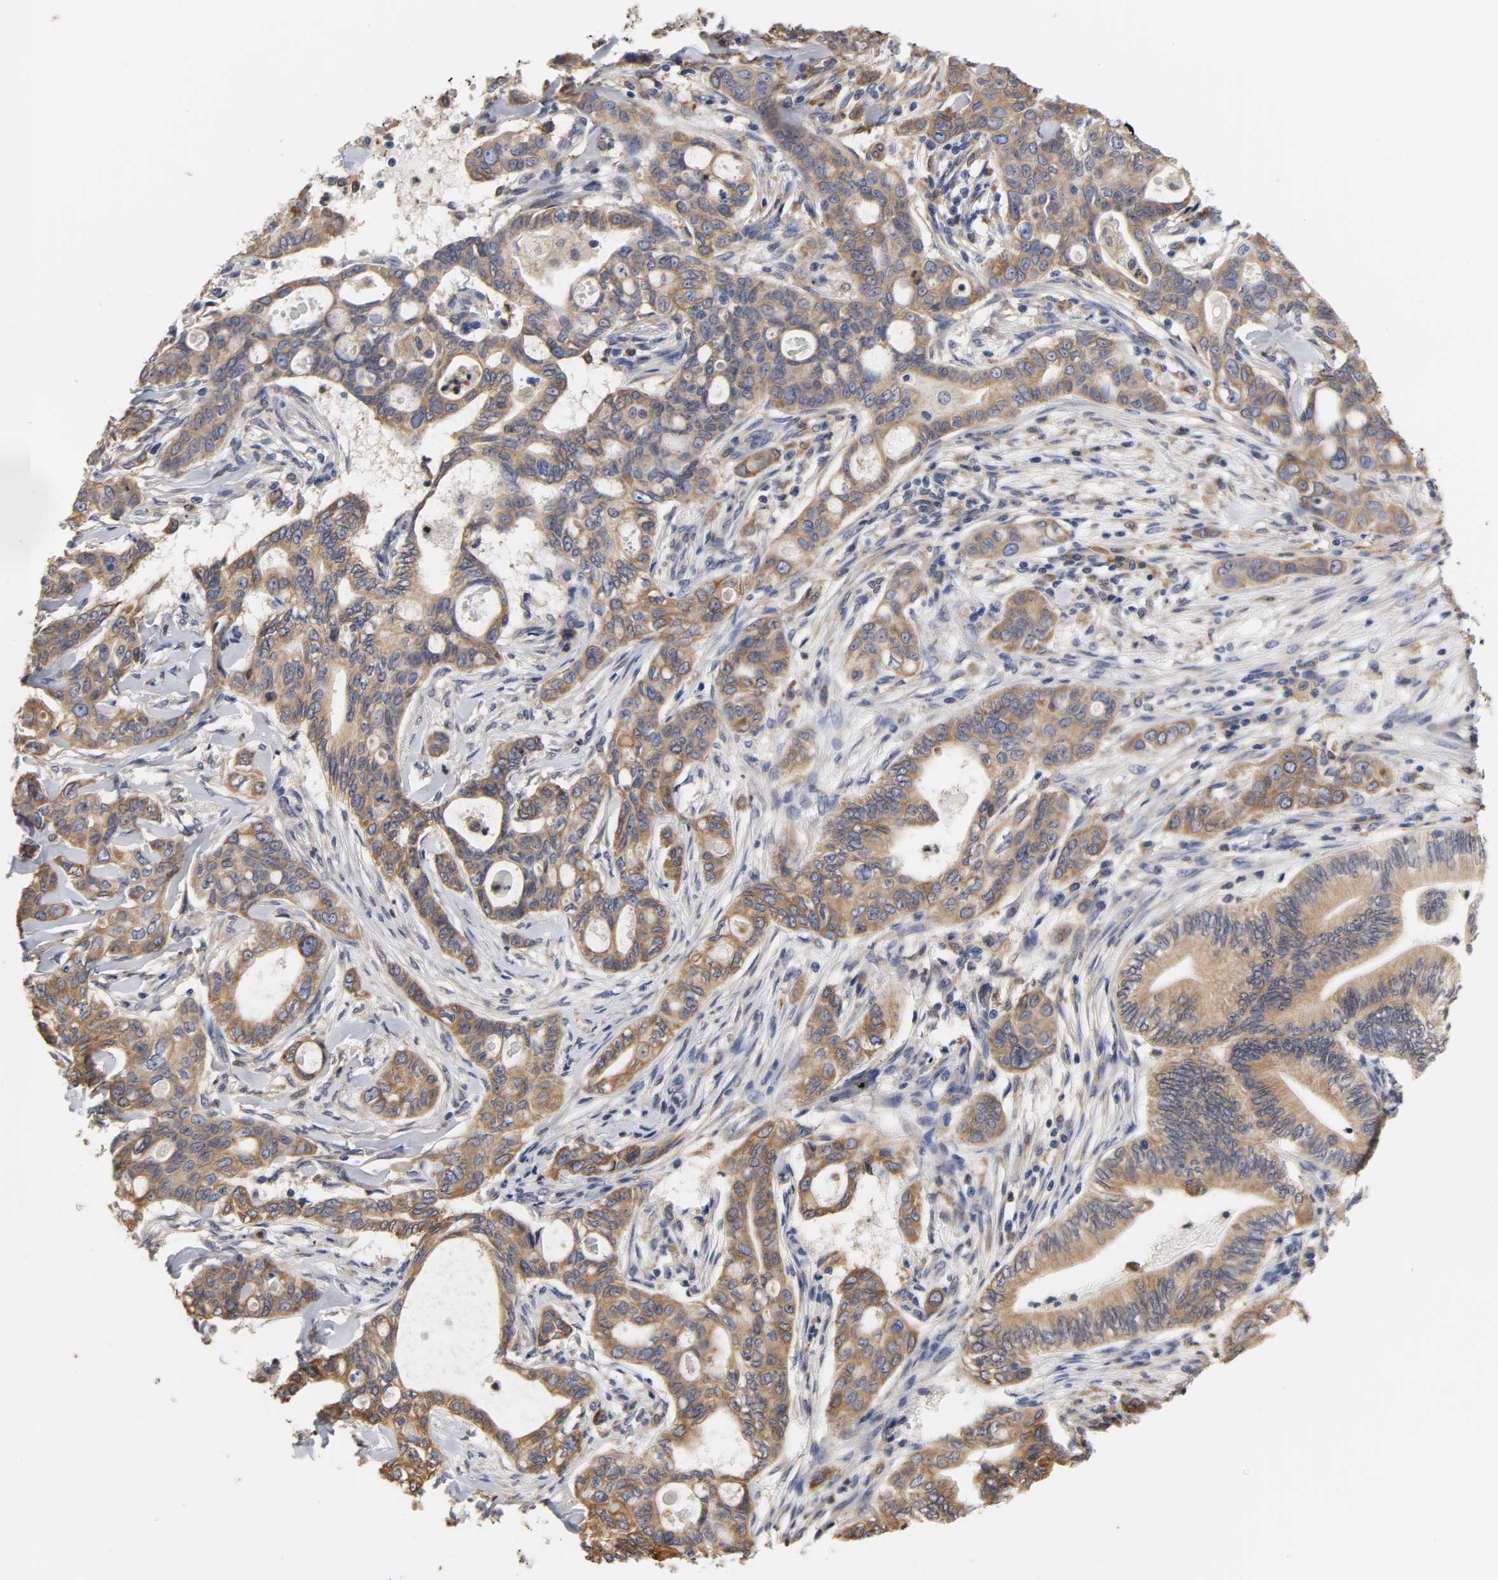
{"staining": {"intensity": "moderate", "quantity": ">75%", "location": "cytoplasmic/membranous"}, "tissue": "liver cancer", "cell_type": "Tumor cells", "image_type": "cancer", "snomed": [{"axis": "morphology", "description": "Cholangiocarcinoma"}, {"axis": "topography", "description": "Liver"}], "caption": "Moderate cytoplasmic/membranous positivity for a protein is present in about >75% of tumor cells of liver cholangiocarcinoma using immunohistochemistry (IHC).", "gene": "HCK", "patient": {"sex": "female", "age": 67}}